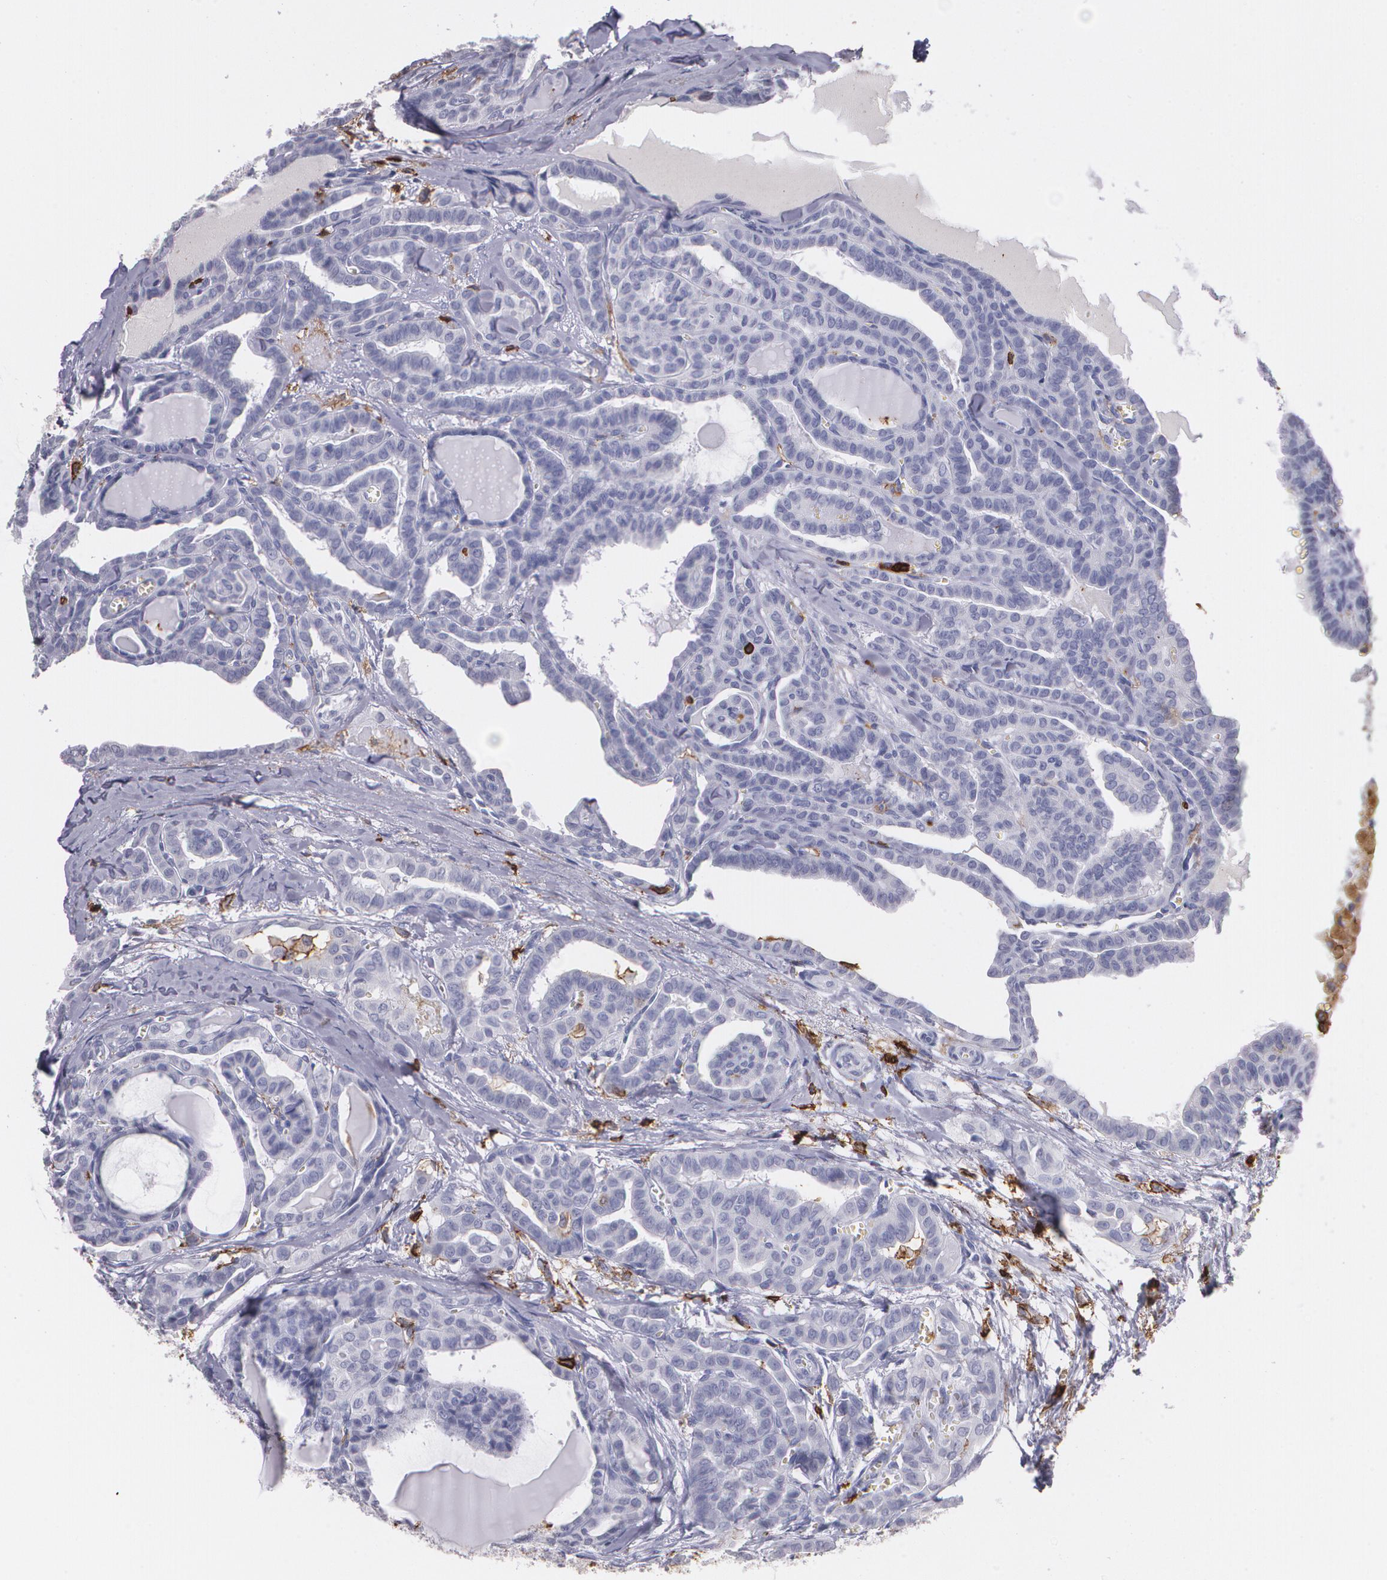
{"staining": {"intensity": "negative", "quantity": "none", "location": "none"}, "tissue": "thyroid cancer", "cell_type": "Tumor cells", "image_type": "cancer", "snomed": [{"axis": "morphology", "description": "Carcinoma, NOS"}, {"axis": "topography", "description": "Thyroid gland"}], "caption": "Carcinoma (thyroid) stained for a protein using immunohistochemistry displays no expression tumor cells.", "gene": "PTPRC", "patient": {"sex": "female", "age": 91}}